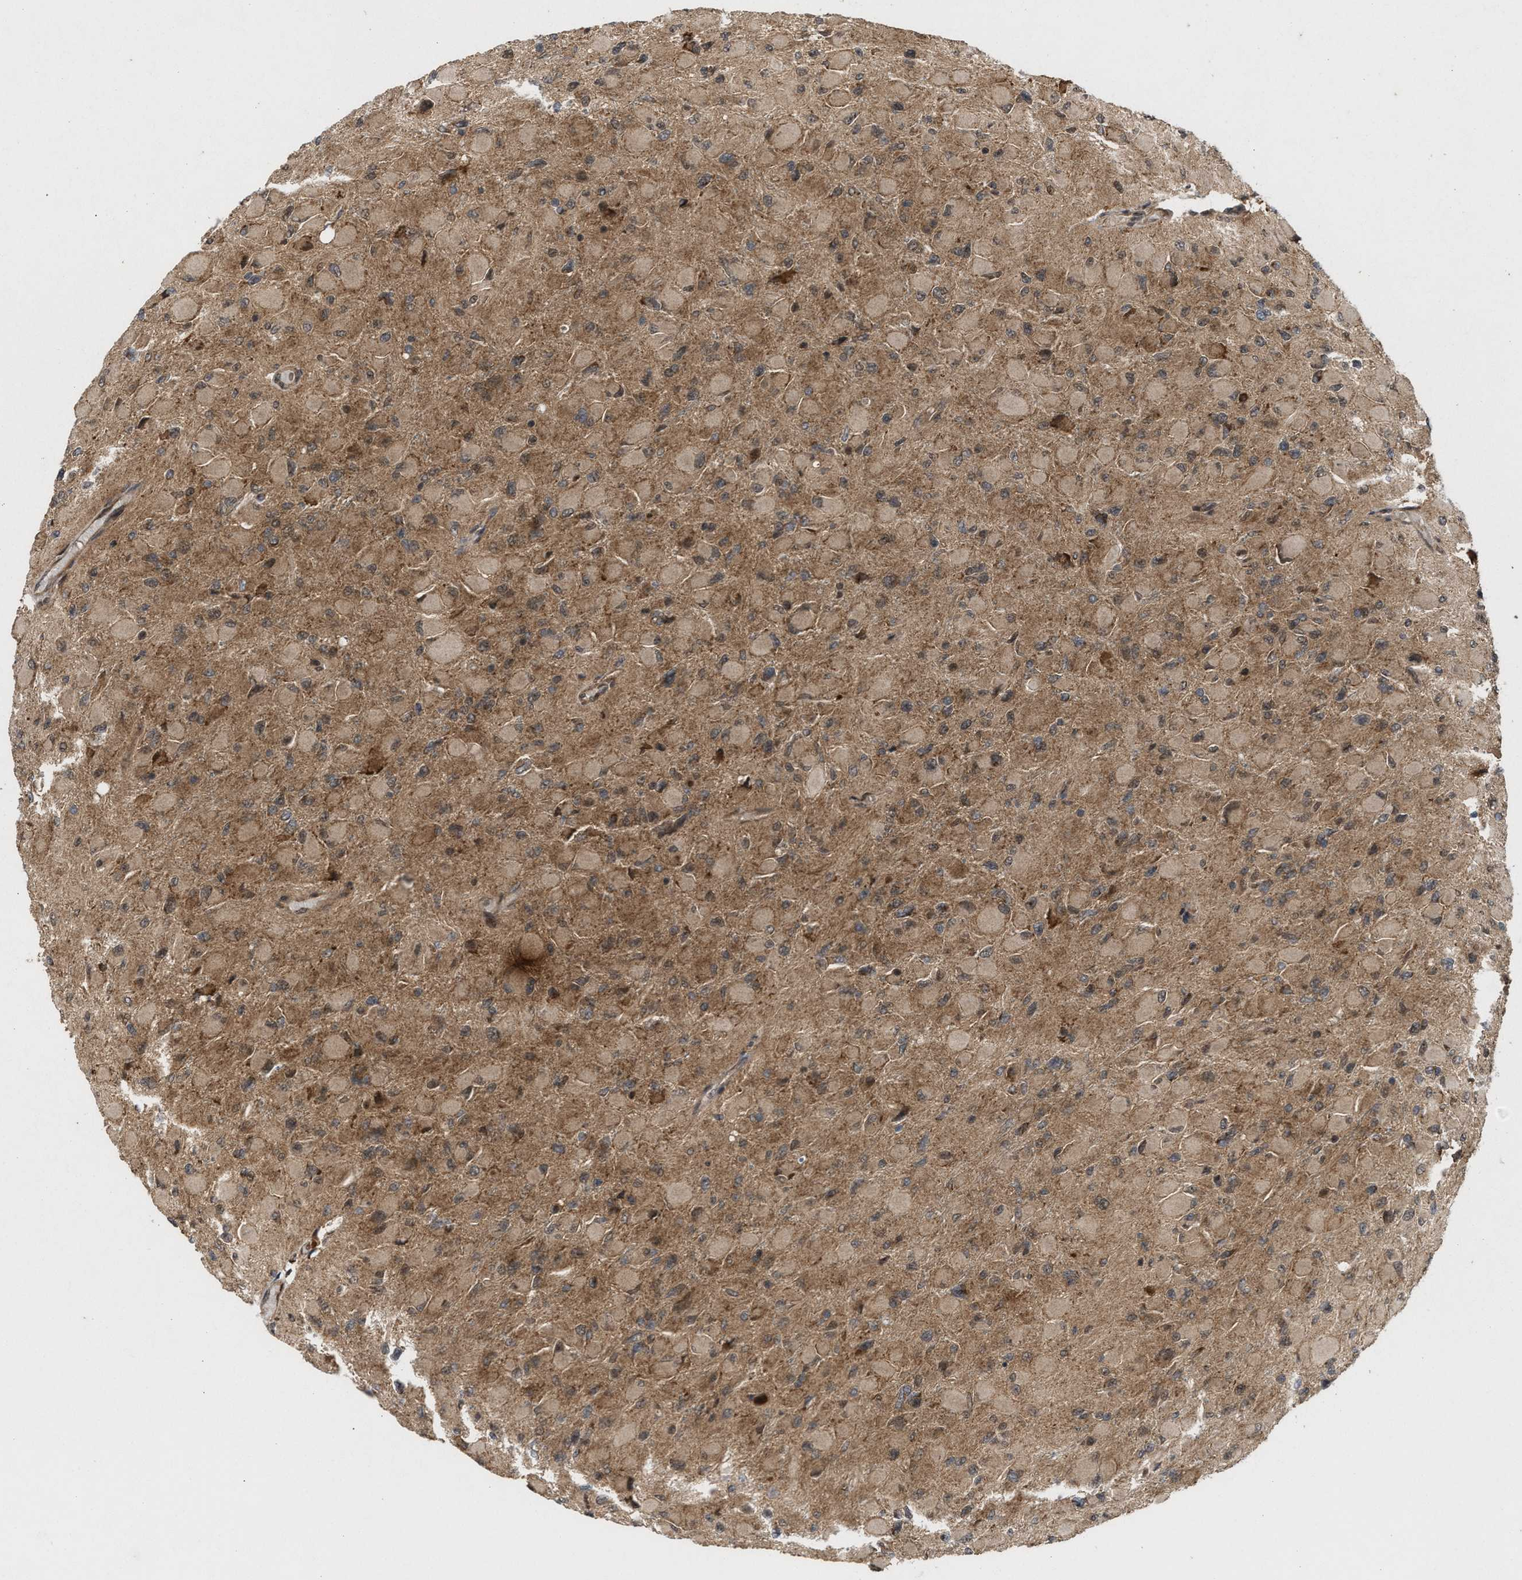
{"staining": {"intensity": "weak", "quantity": ">75%", "location": "cytoplasmic/membranous"}, "tissue": "glioma", "cell_type": "Tumor cells", "image_type": "cancer", "snomed": [{"axis": "morphology", "description": "Glioma, malignant, High grade"}, {"axis": "topography", "description": "Cerebral cortex"}], "caption": "An image of glioma stained for a protein displays weak cytoplasmic/membranous brown staining in tumor cells.", "gene": "CFLAR", "patient": {"sex": "female", "age": 36}}